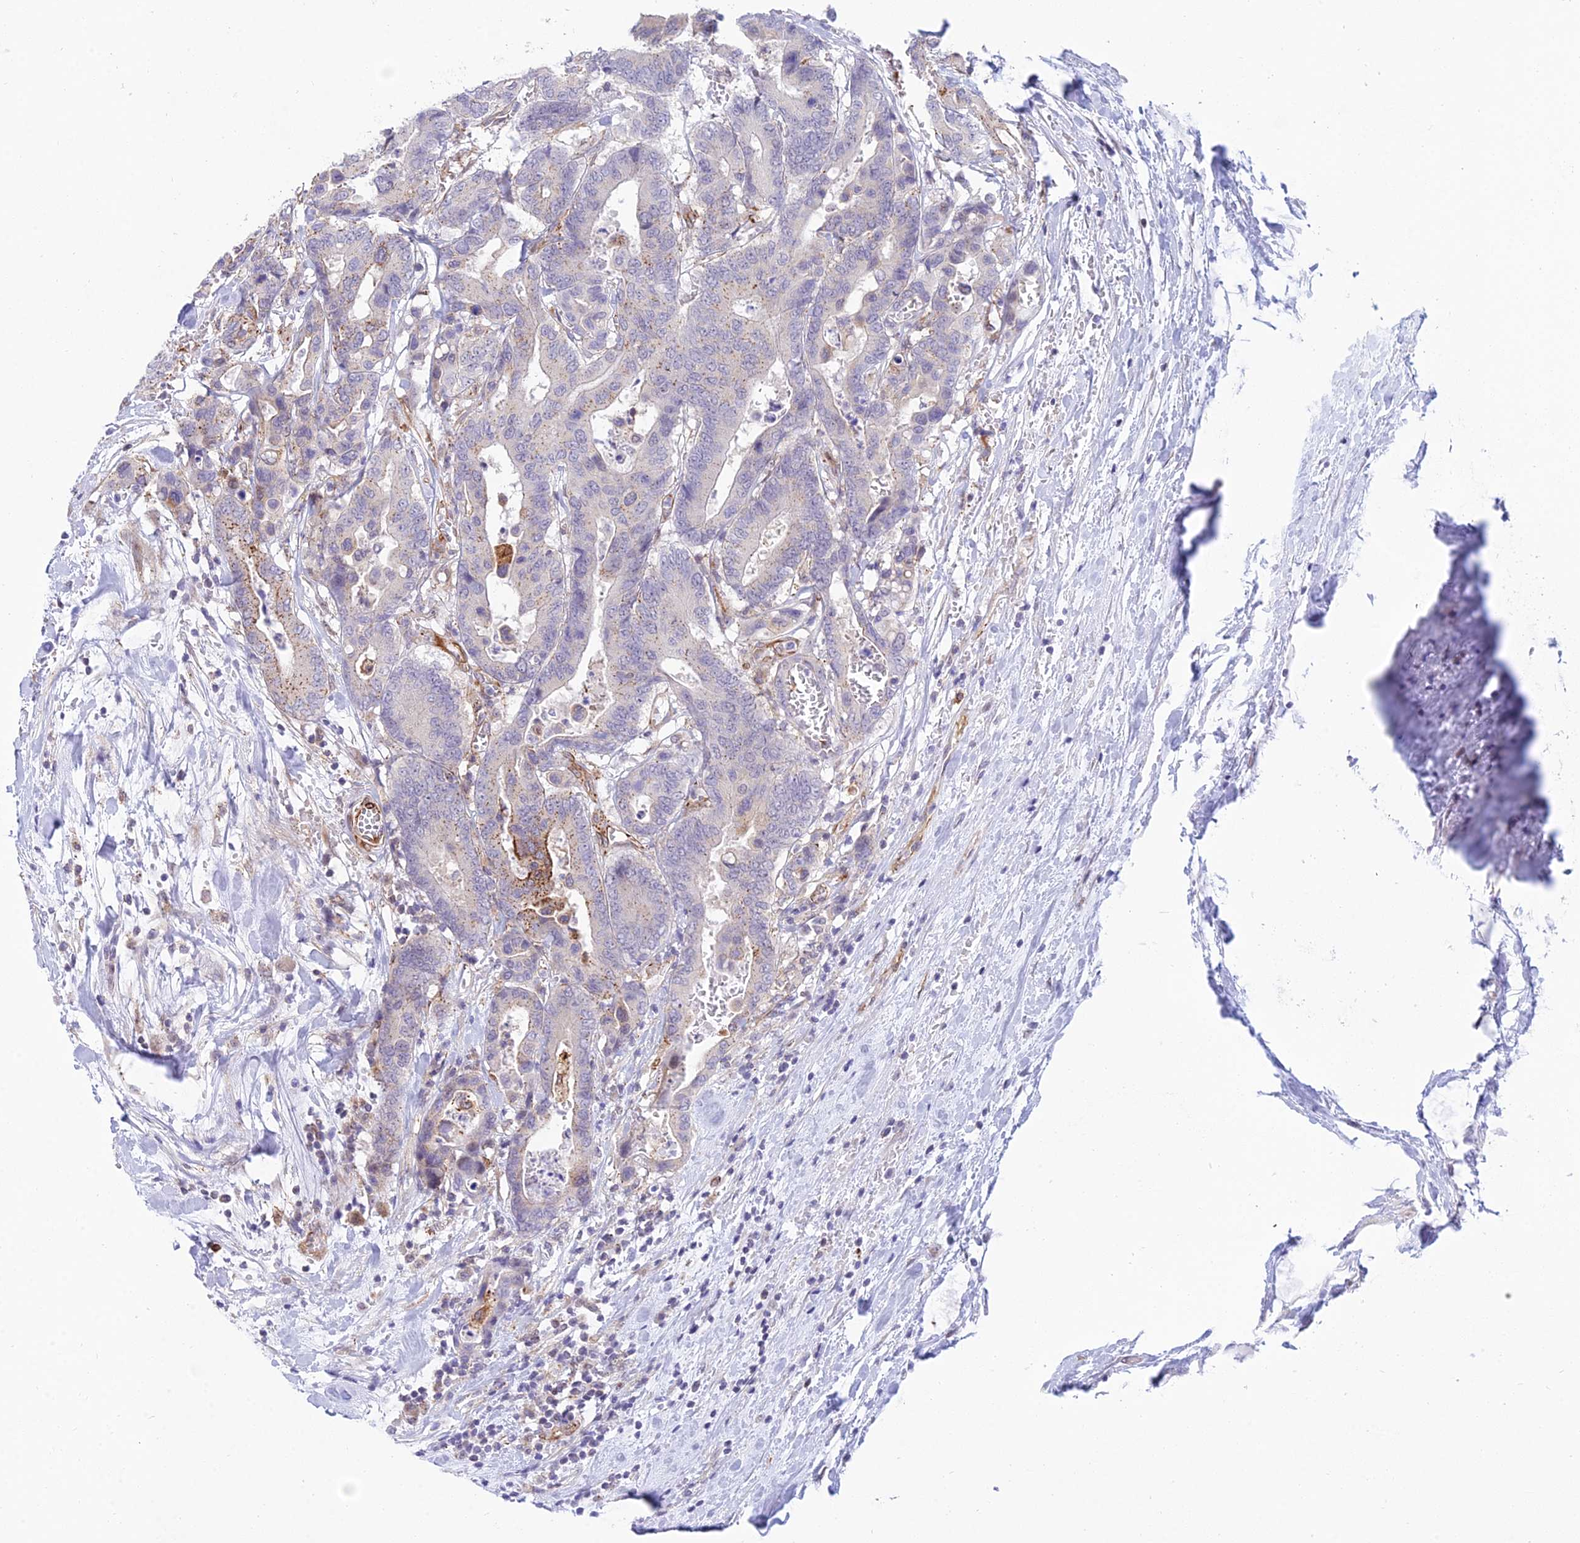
{"staining": {"intensity": "moderate", "quantity": "<25%", "location": "cytoplasmic/membranous"}, "tissue": "colorectal cancer", "cell_type": "Tumor cells", "image_type": "cancer", "snomed": [{"axis": "morphology", "description": "Normal tissue, NOS"}, {"axis": "morphology", "description": "Adenocarcinoma, NOS"}, {"axis": "topography", "description": "Colon"}], "caption": "About <25% of tumor cells in adenocarcinoma (colorectal) display moderate cytoplasmic/membranous protein expression as visualized by brown immunohistochemical staining.", "gene": "SAPCD2", "patient": {"sex": "male", "age": 82}}